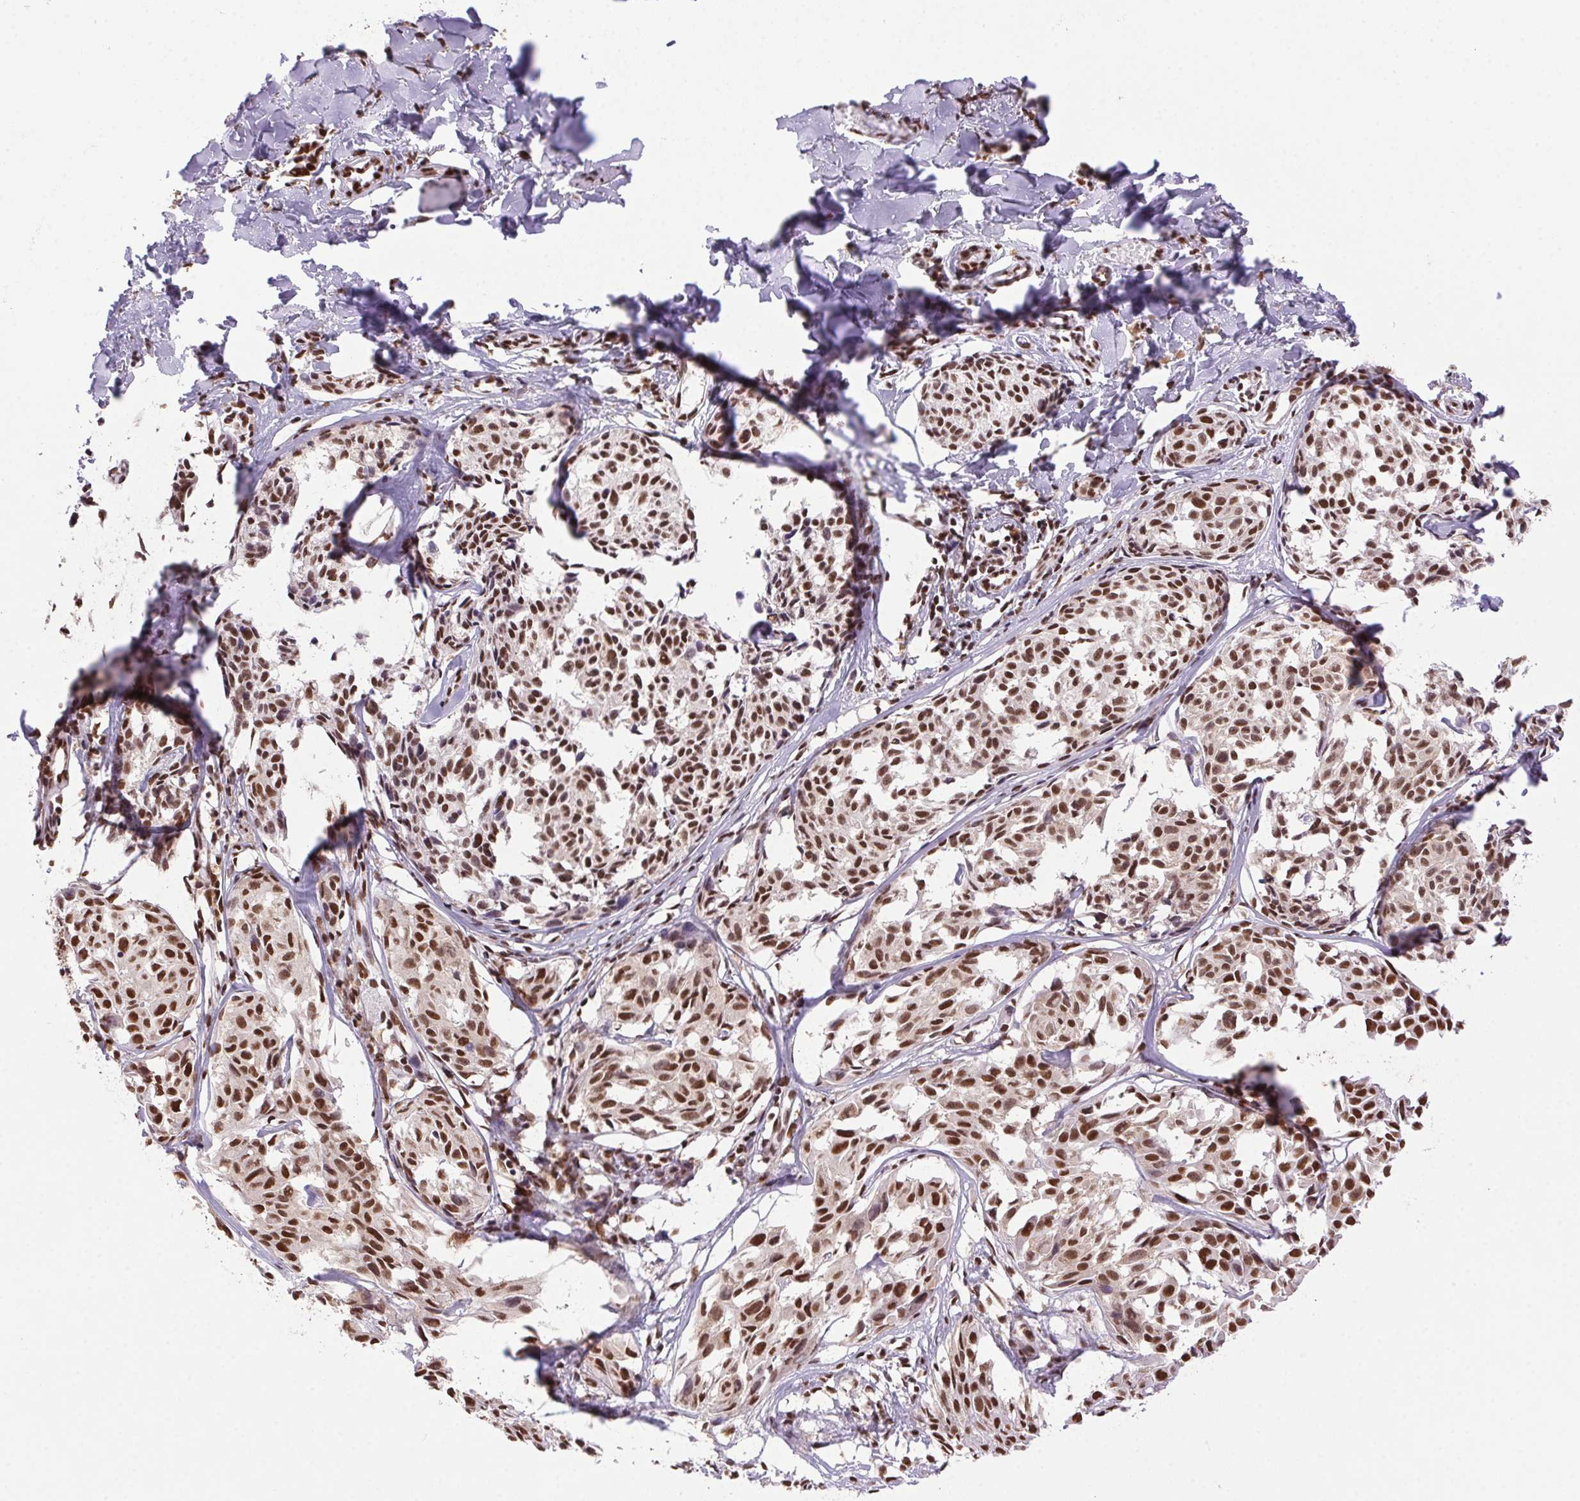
{"staining": {"intensity": "moderate", "quantity": ">75%", "location": "nuclear"}, "tissue": "melanoma", "cell_type": "Tumor cells", "image_type": "cancer", "snomed": [{"axis": "morphology", "description": "Malignant melanoma, NOS"}, {"axis": "topography", "description": "Skin"}], "caption": "The histopathology image displays staining of malignant melanoma, revealing moderate nuclear protein staining (brown color) within tumor cells. The protein is shown in brown color, while the nuclei are stained blue.", "gene": "ZNF207", "patient": {"sex": "male", "age": 51}}